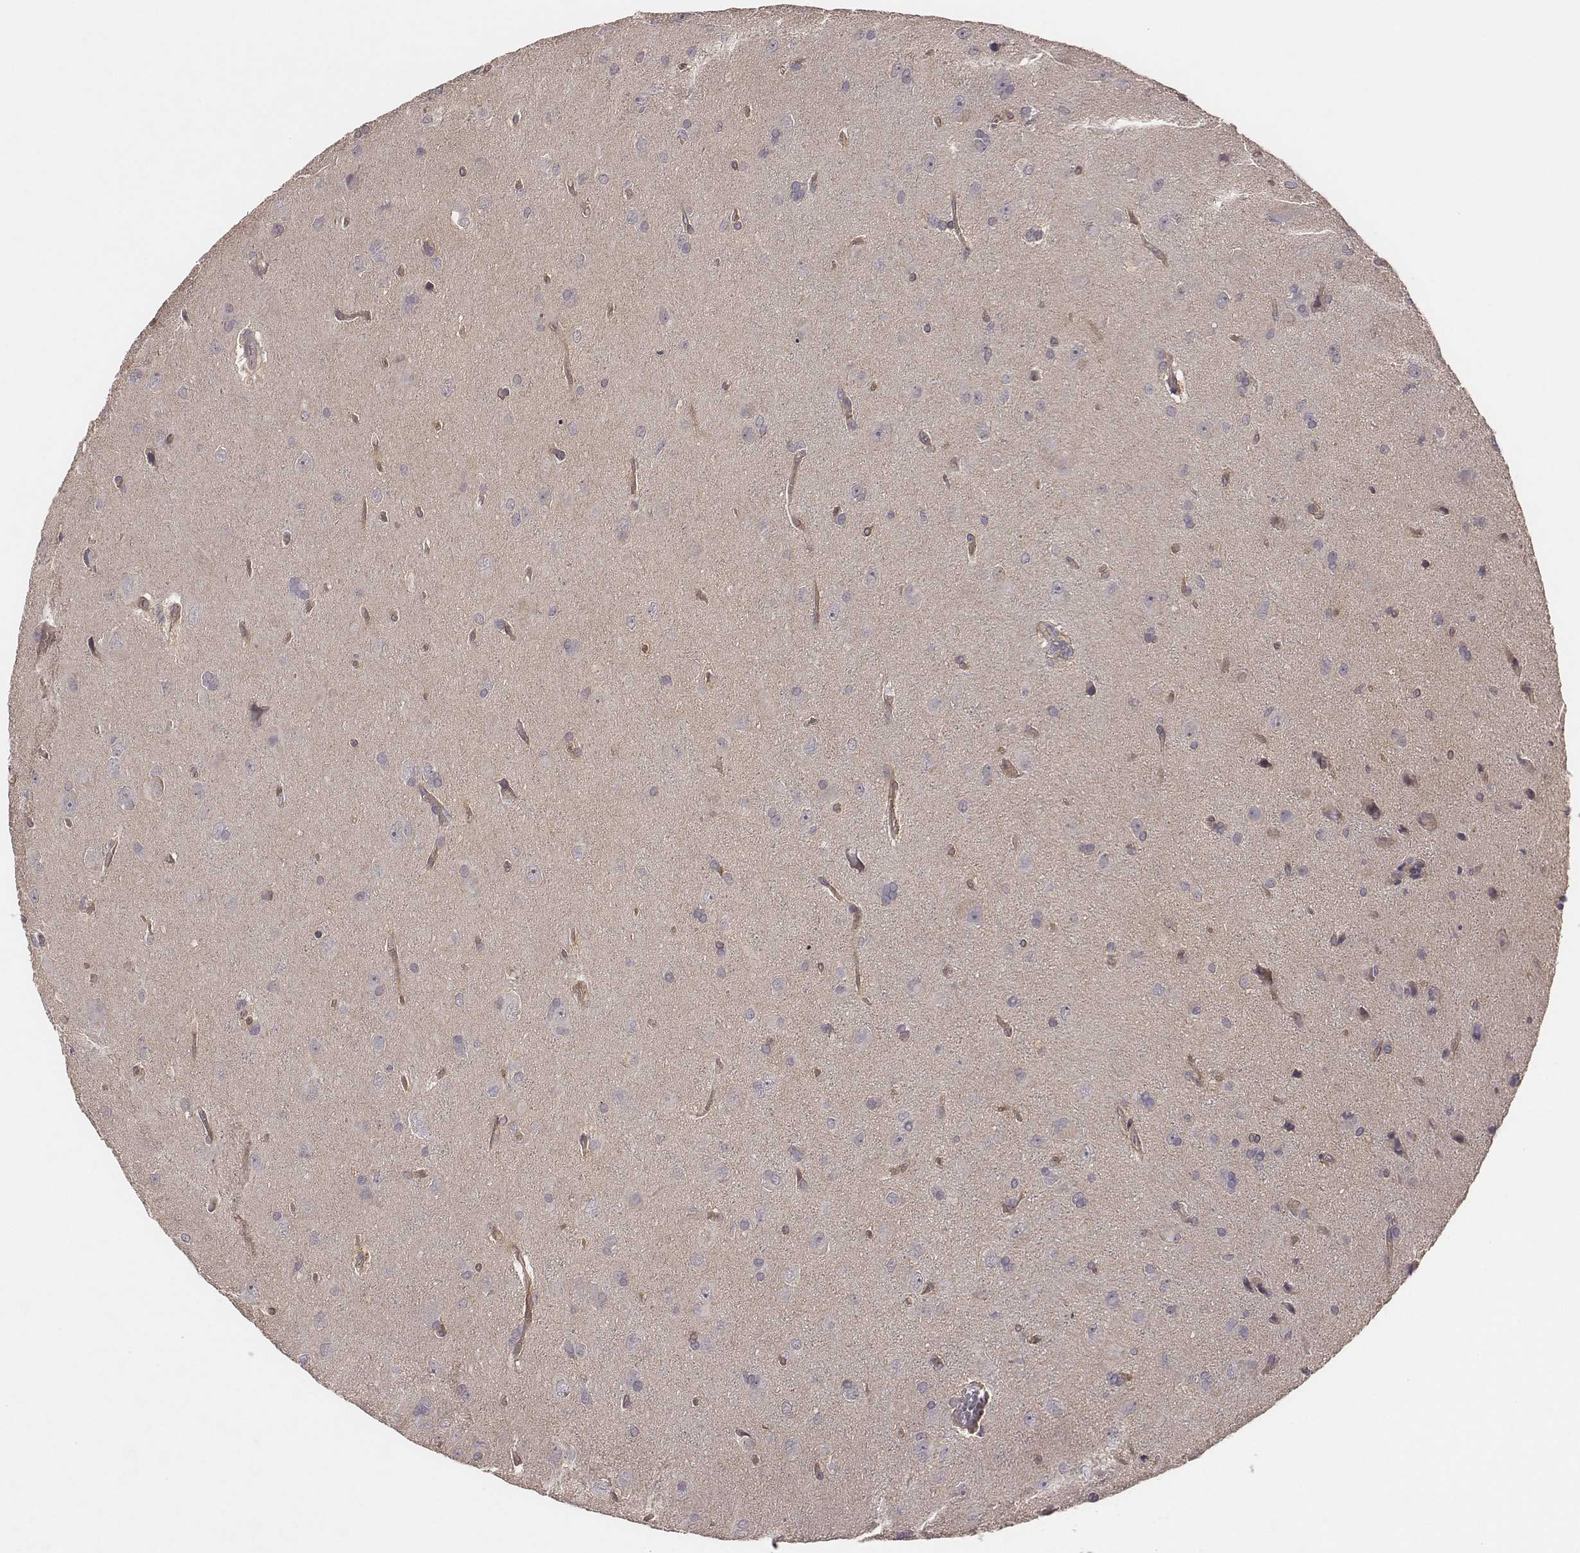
{"staining": {"intensity": "negative", "quantity": "none", "location": "none"}, "tissue": "glioma", "cell_type": "Tumor cells", "image_type": "cancer", "snomed": [{"axis": "morphology", "description": "Glioma, malignant, Low grade"}, {"axis": "topography", "description": "Brain"}], "caption": "High magnification brightfield microscopy of glioma stained with DAB (3,3'-diaminobenzidine) (brown) and counterstained with hematoxylin (blue): tumor cells show no significant expression.", "gene": "SCARF1", "patient": {"sex": "male", "age": 58}}